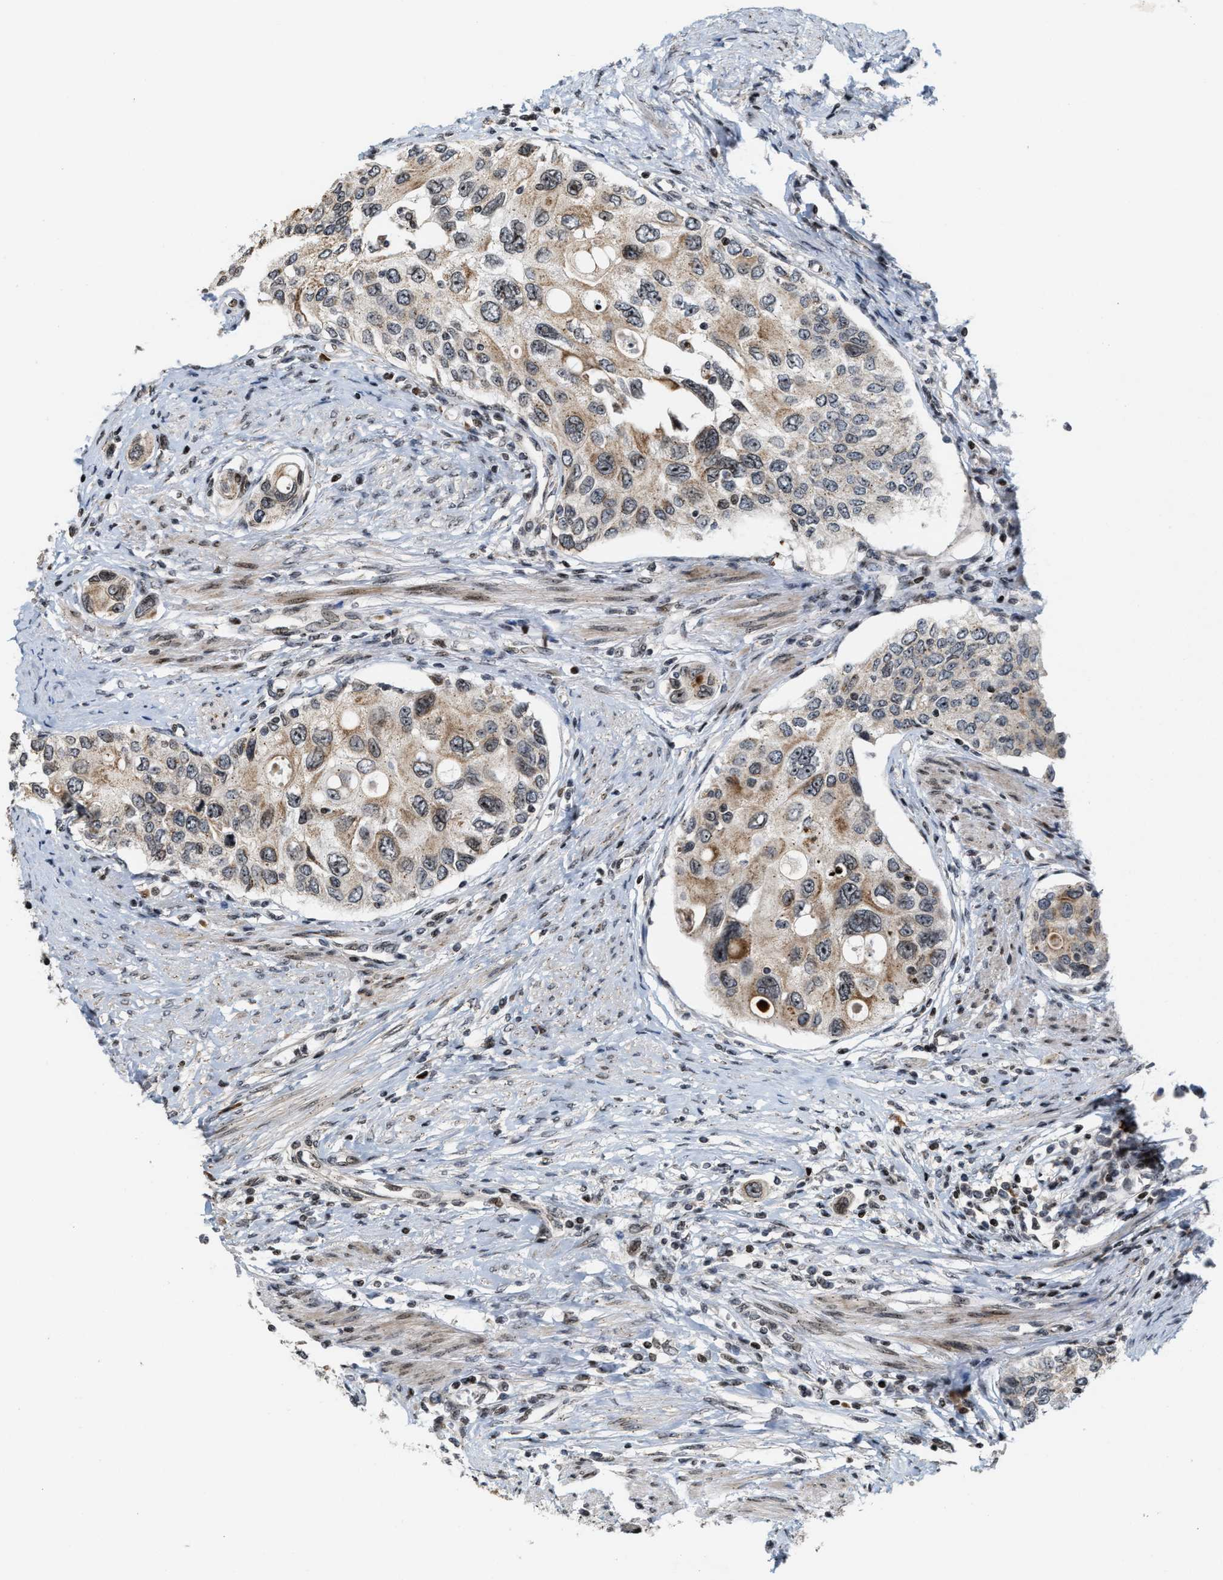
{"staining": {"intensity": "weak", "quantity": ">75%", "location": "cytoplasmic/membranous"}, "tissue": "urothelial cancer", "cell_type": "Tumor cells", "image_type": "cancer", "snomed": [{"axis": "morphology", "description": "Urothelial carcinoma, High grade"}, {"axis": "topography", "description": "Urinary bladder"}], "caption": "Immunohistochemical staining of high-grade urothelial carcinoma demonstrates weak cytoplasmic/membranous protein staining in approximately >75% of tumor cells.", "gene": "PDZD2", "patient": {"sex": "female", "age": 56}}